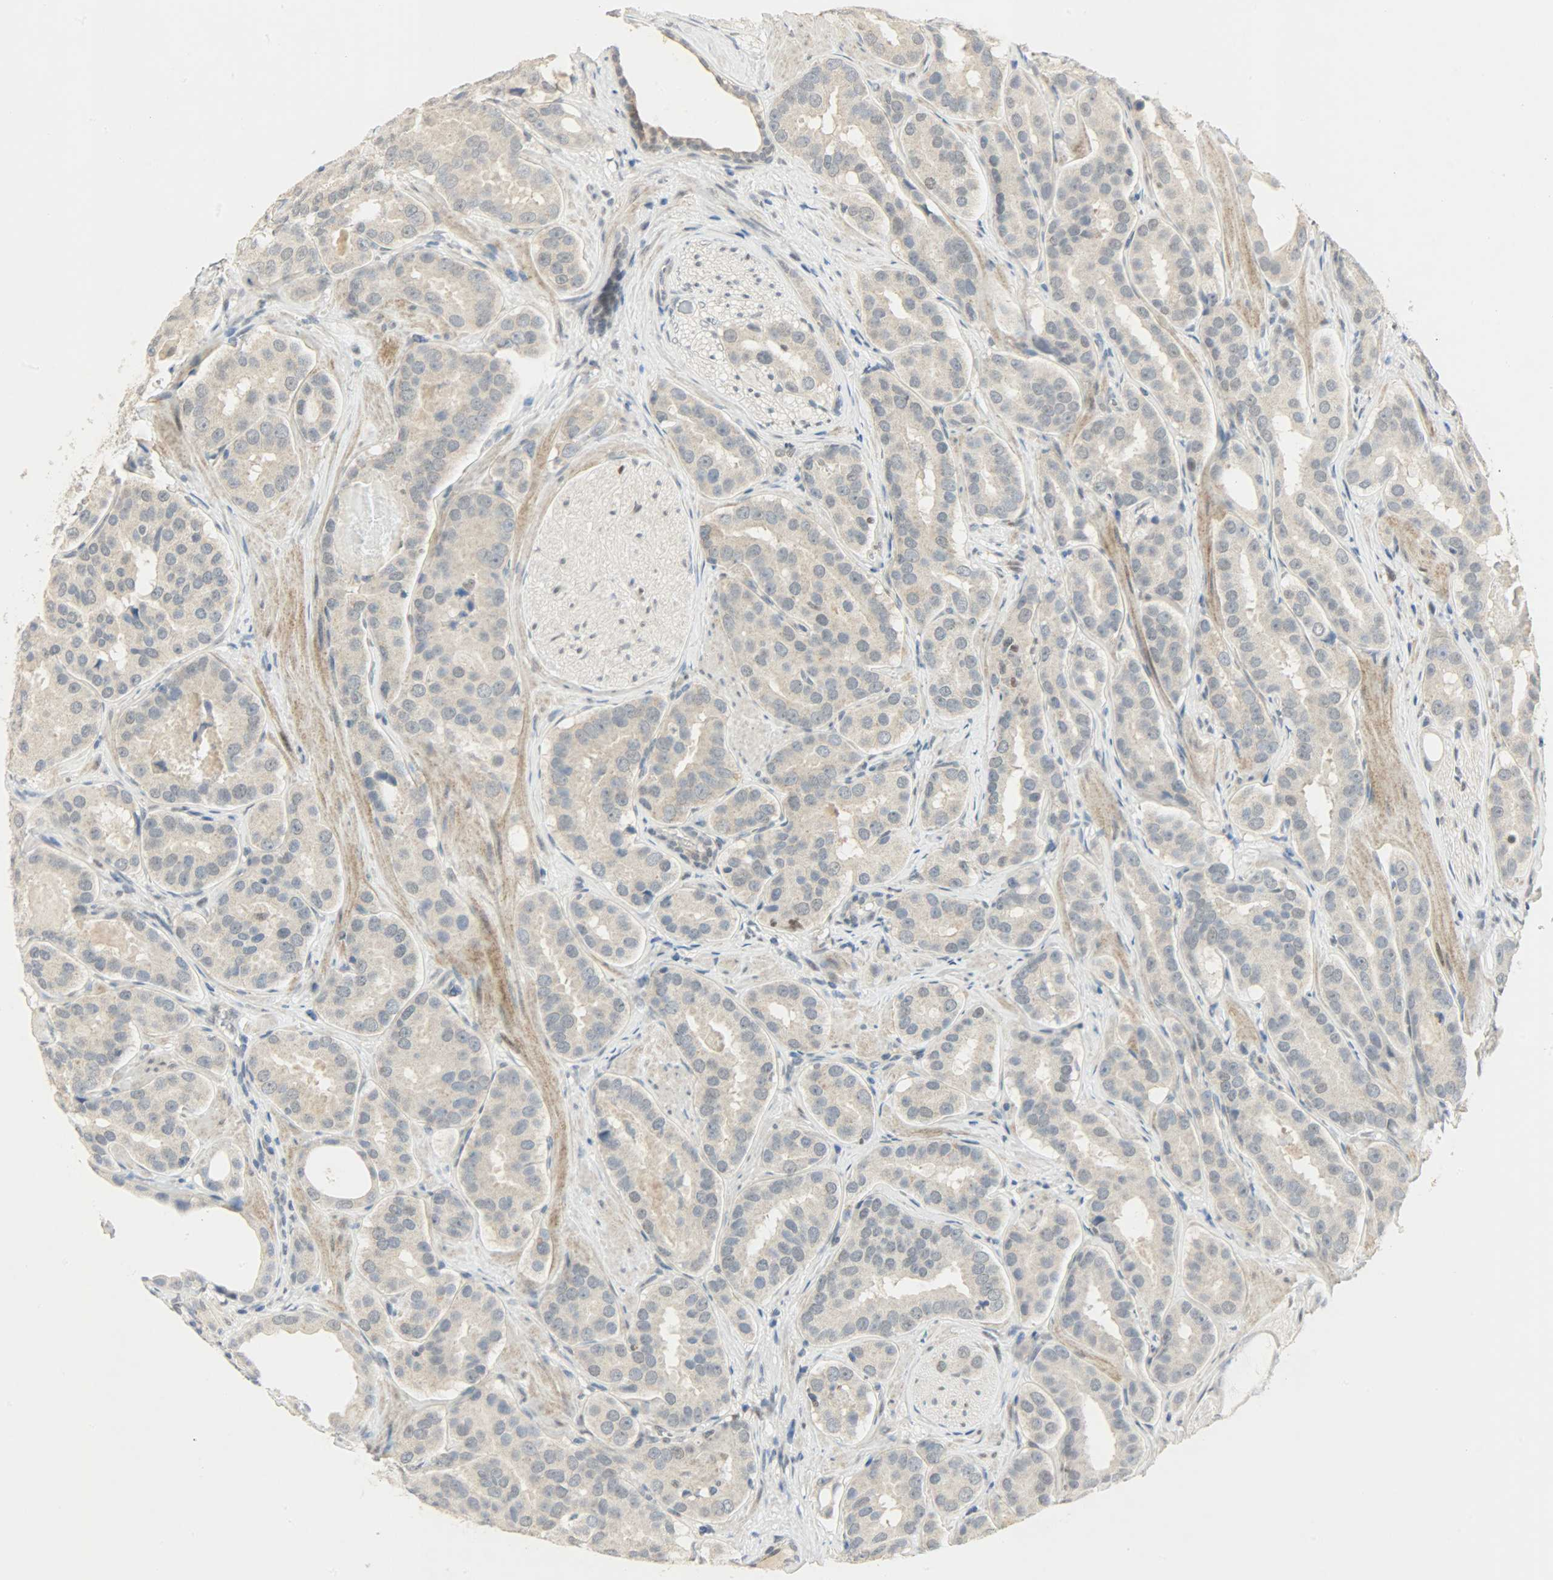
{"staining": {"intensity": "weak", "quantity": ">75%", "location": "cytoplasmic/membranous"}, "tissue": "prostate cancer", "cell_type": "Tumor cells", "image_type": "cancer", "snomed": [{"axis": "morphology", "description": "Adenocarcinoma, Low grade"}, {"axis": "topography", "description": "Prostate"}], "caption": "Protein expression by immunohistochemistry (IHC) displays weak cytoplasmic/membranous staining in about >75% of tumor cells in adenocarcinoma (low-grade) (prostate).", "gene": "PPARG", "patient": {"sex": "male", "age": 59}}